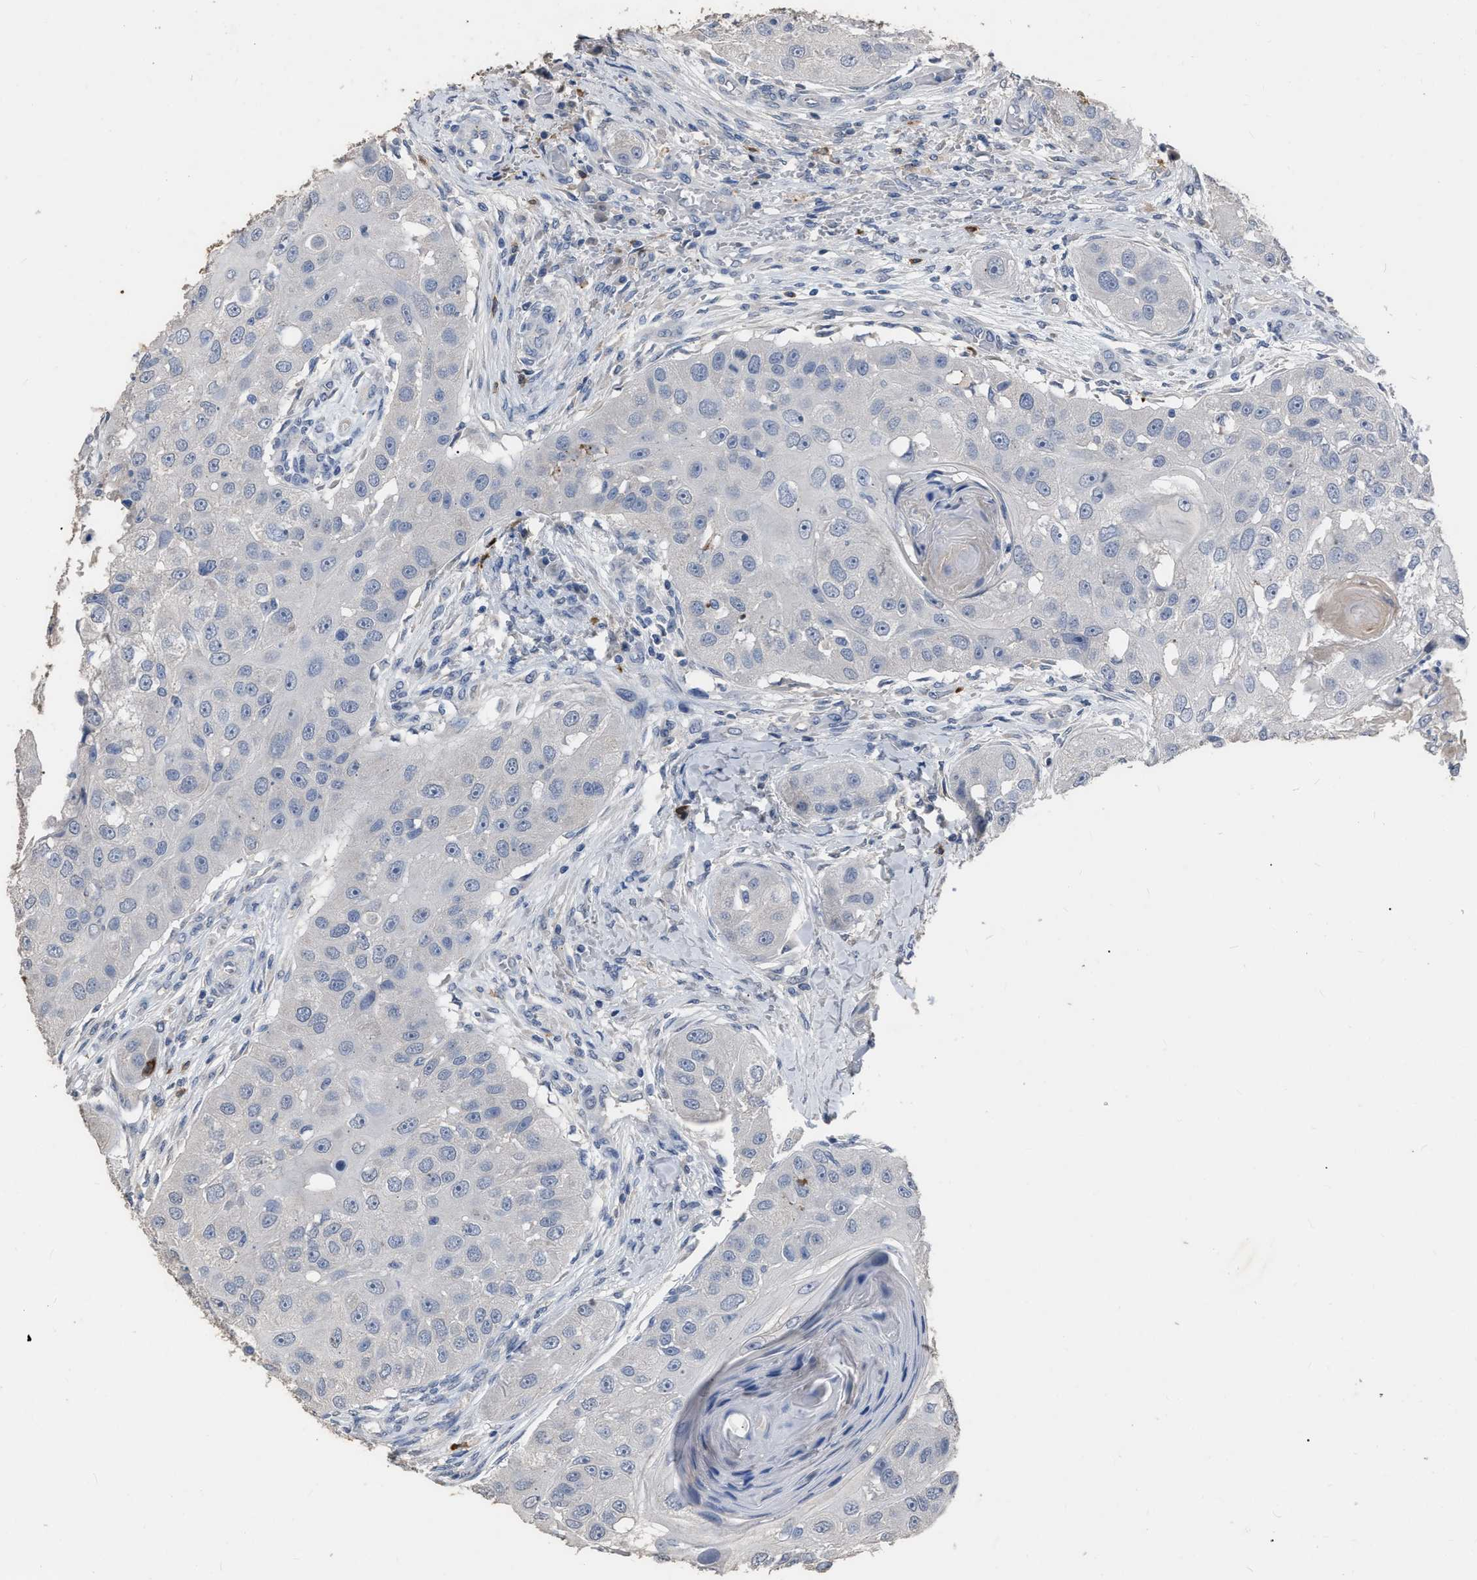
{"staining": {"intensity": "negative", "quantity": "none", "location": "none"}, "tissue": "head and neck cancer", "cell_type": "Tumor cells", "image_type": "cancer", "snomed": [{"axis": "morphology", "description": "Normal tissue, NOS"}, {"axis": "morphology", "description": "Squamous cell carcinoma, NOS"}, {"axis": "topography", "description": "Skeletal muscle"}, {"axis": "topography", "description": "Head-Neck"}], "caption": "Immunohistochemistry (IHC) histopathology image of human head and neck cancer (squamous cell carcinoma) stained for a protein (brown), which reveals no positivity in tumor cells.", "gene": "HABP2", "patient": {"sex": "male", "age": 51}}